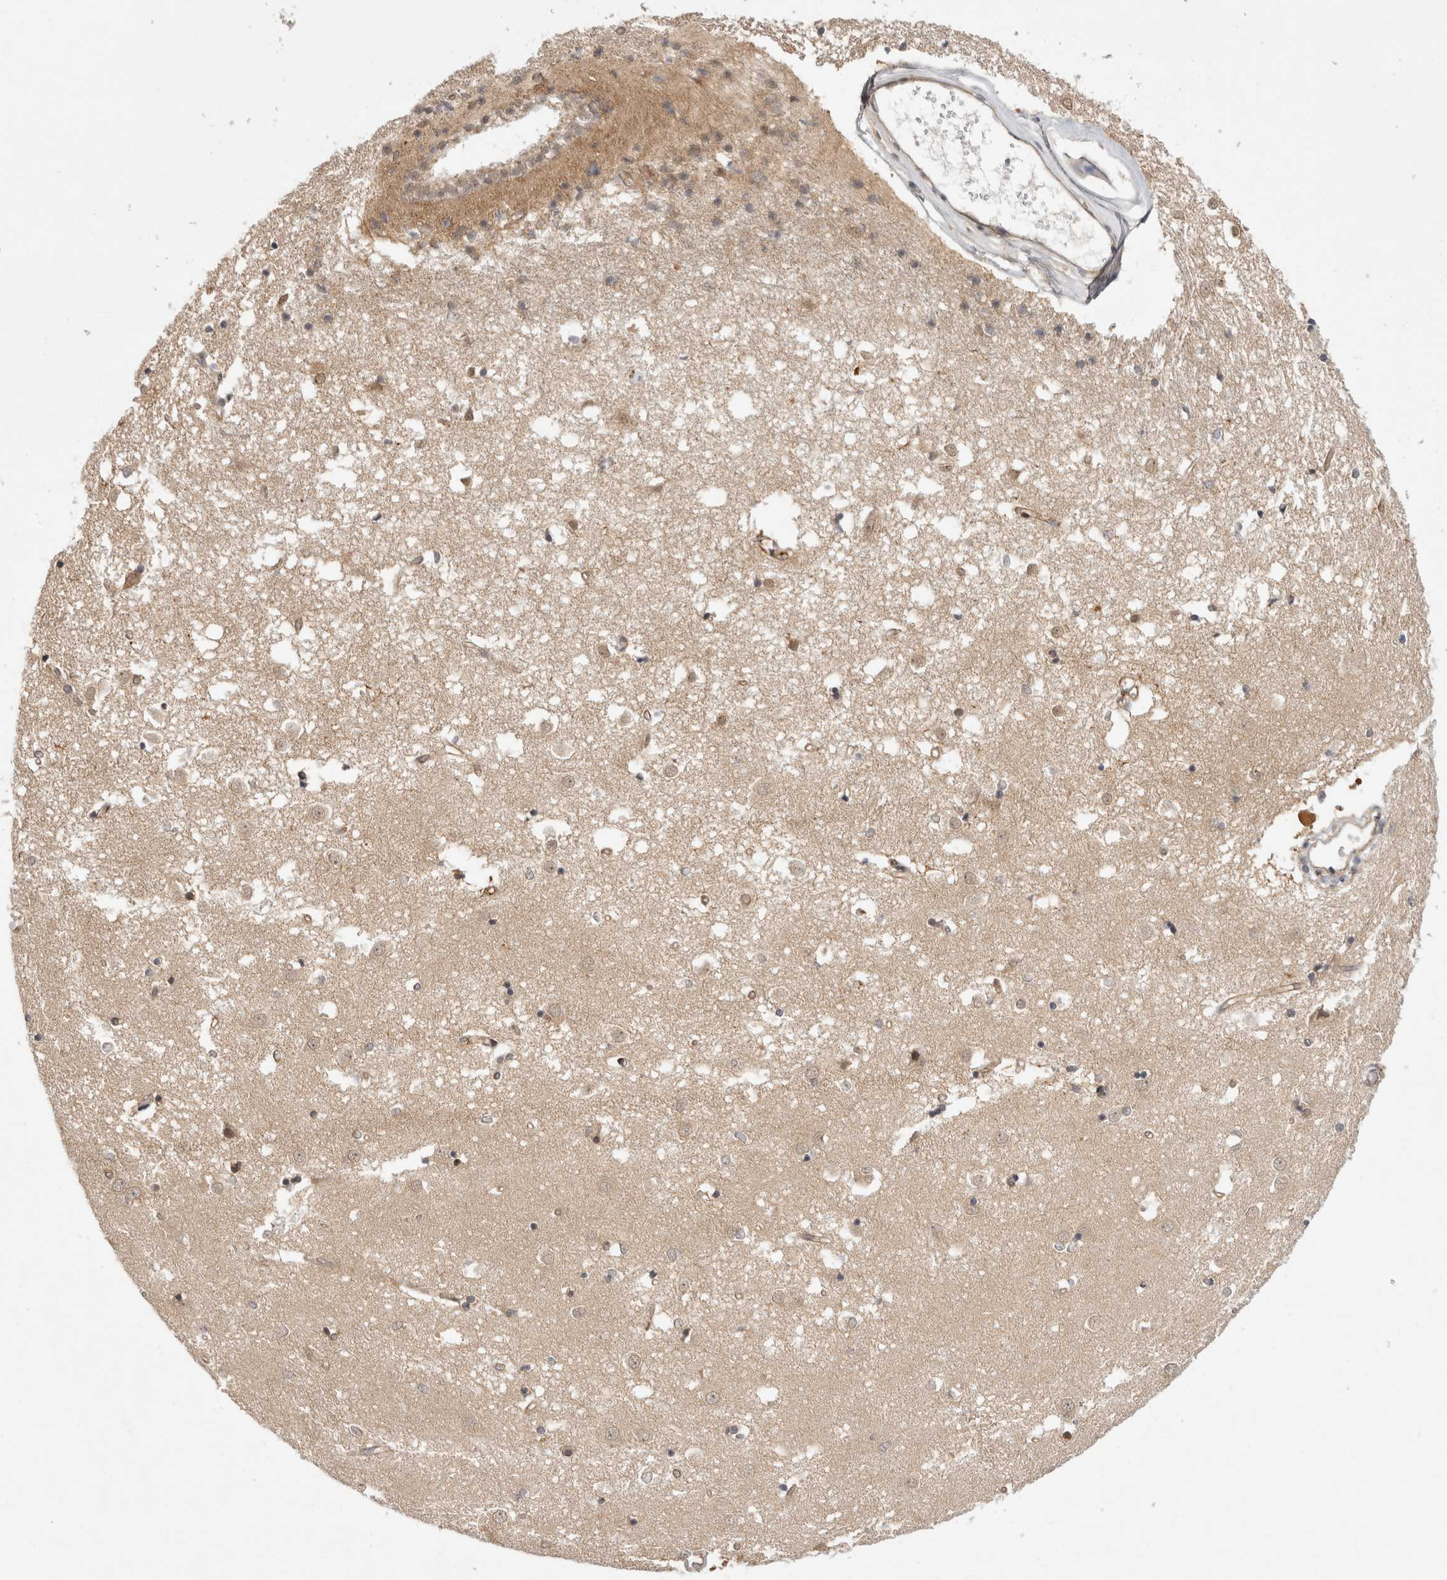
{"staining": {"intensity": "weak", "quantity": "25%-75%", "location": "cytoplasmic/membranous,nuclear"}, "tissue": "caudate", "cell_type": "Glial cells", "image_type": "normal", "snomed": [{"axis": "morphology", "description": "Normal tissue, NOS"}, {"axis": "topography", "description": "Lateral ventricle wall"}], "caption": "Glial cells demonstrate weak cytoplasmic/membranous,nuclear staining in about 25%-75% of cells in normal caudate.", "gene": "ZNF318", "patient": {"sex": "male", "age": 45}}